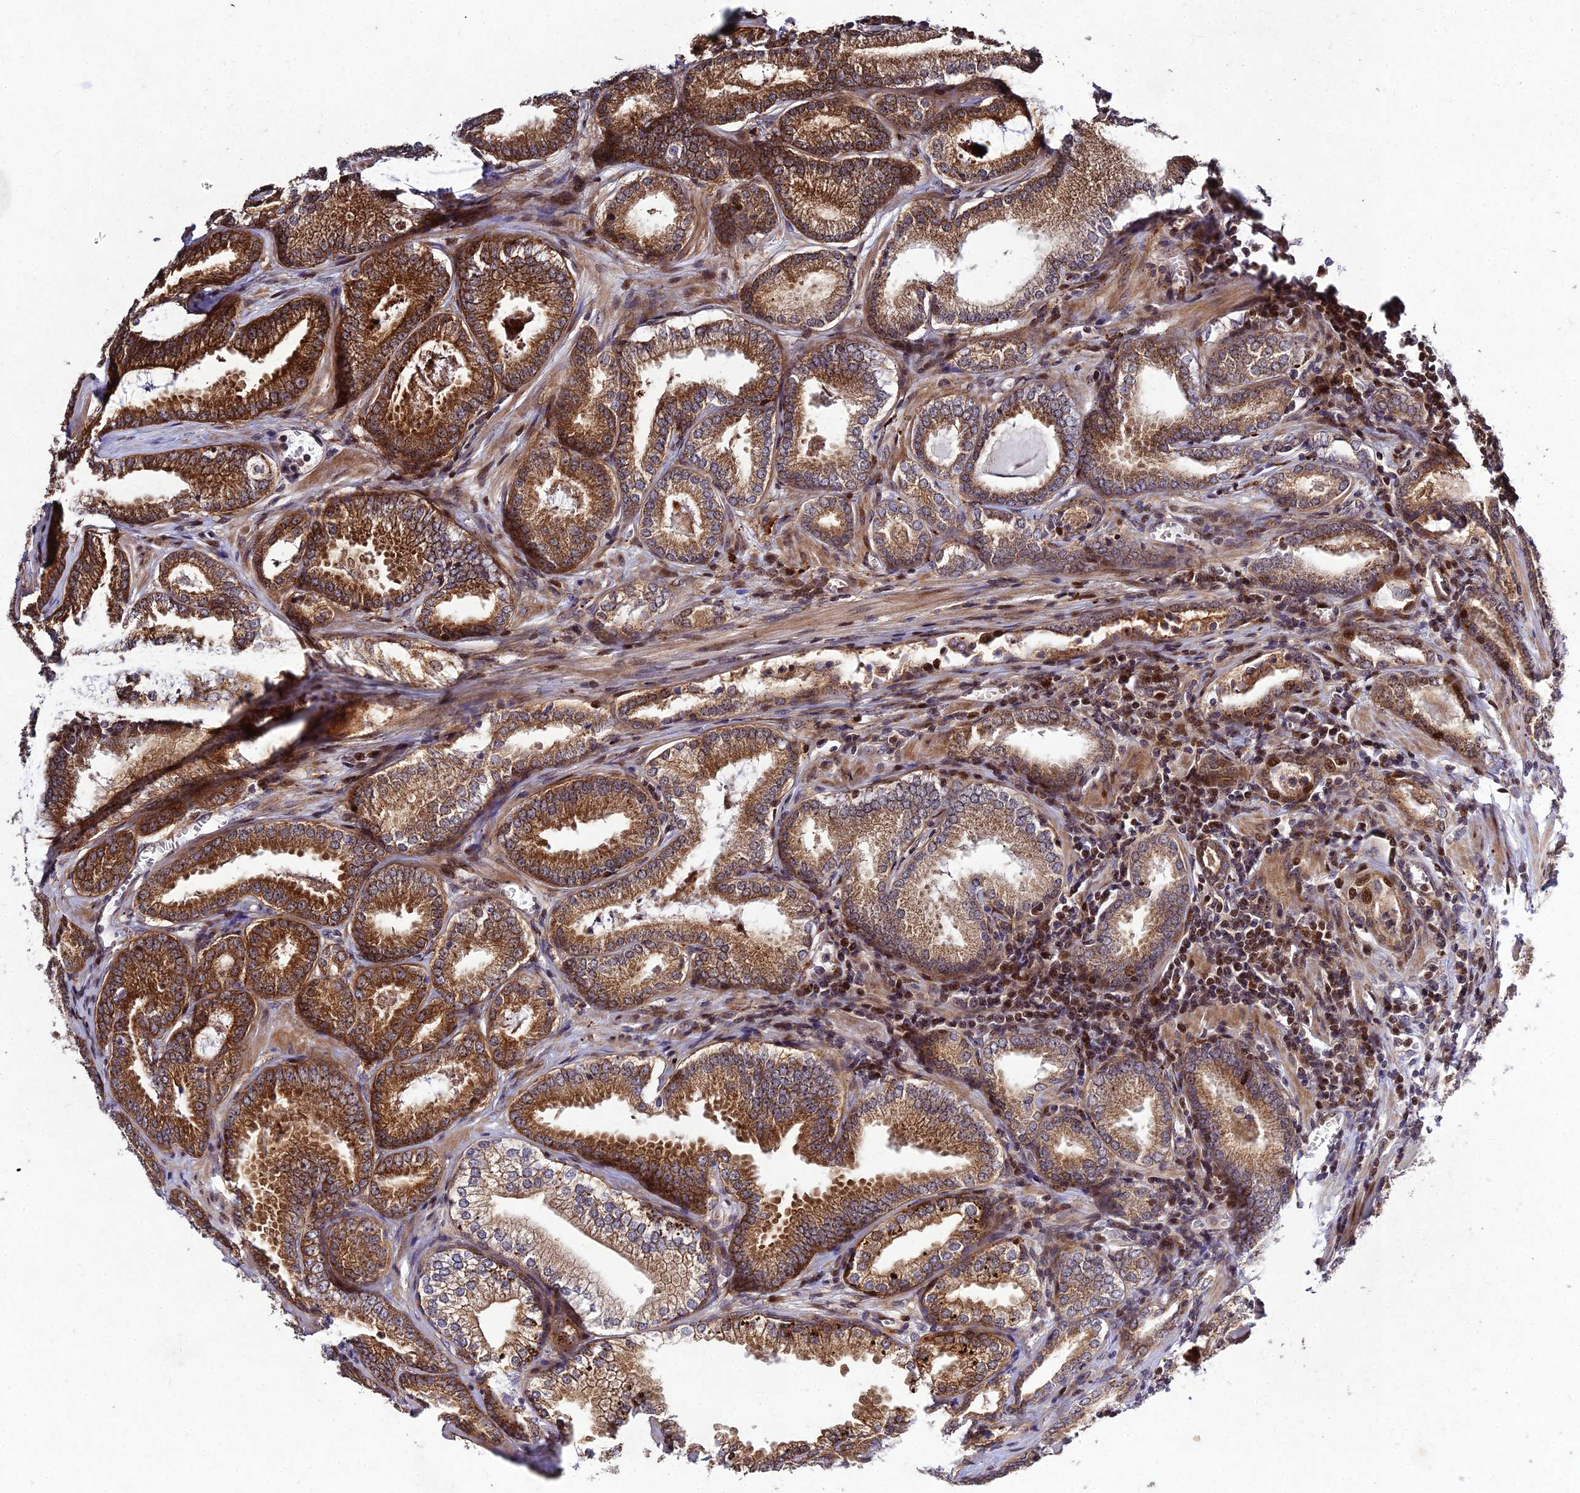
{"staining": {"intensity": "strong", "quantity": "25%-75%", "location": "cytoplasmic/membranous"}, "tissue": "prostate cancer", "cell_type": "Tumor cells", "image_type": "cancer", "snomed": [{"axis": "morphology", "description": "Adenocarcinoma, Low grade"}, {"axis": "topography", "description": "Prostate"}], "caption": "Strong cytoplasmic/membranous expression for a protein is present in approximately 25%-75% of tumor cells of prostate low-grade adenocarcinoma using immunohistochemistry.", "gene": "MKKS", "patient": {"sex": "male", "age": 60}}